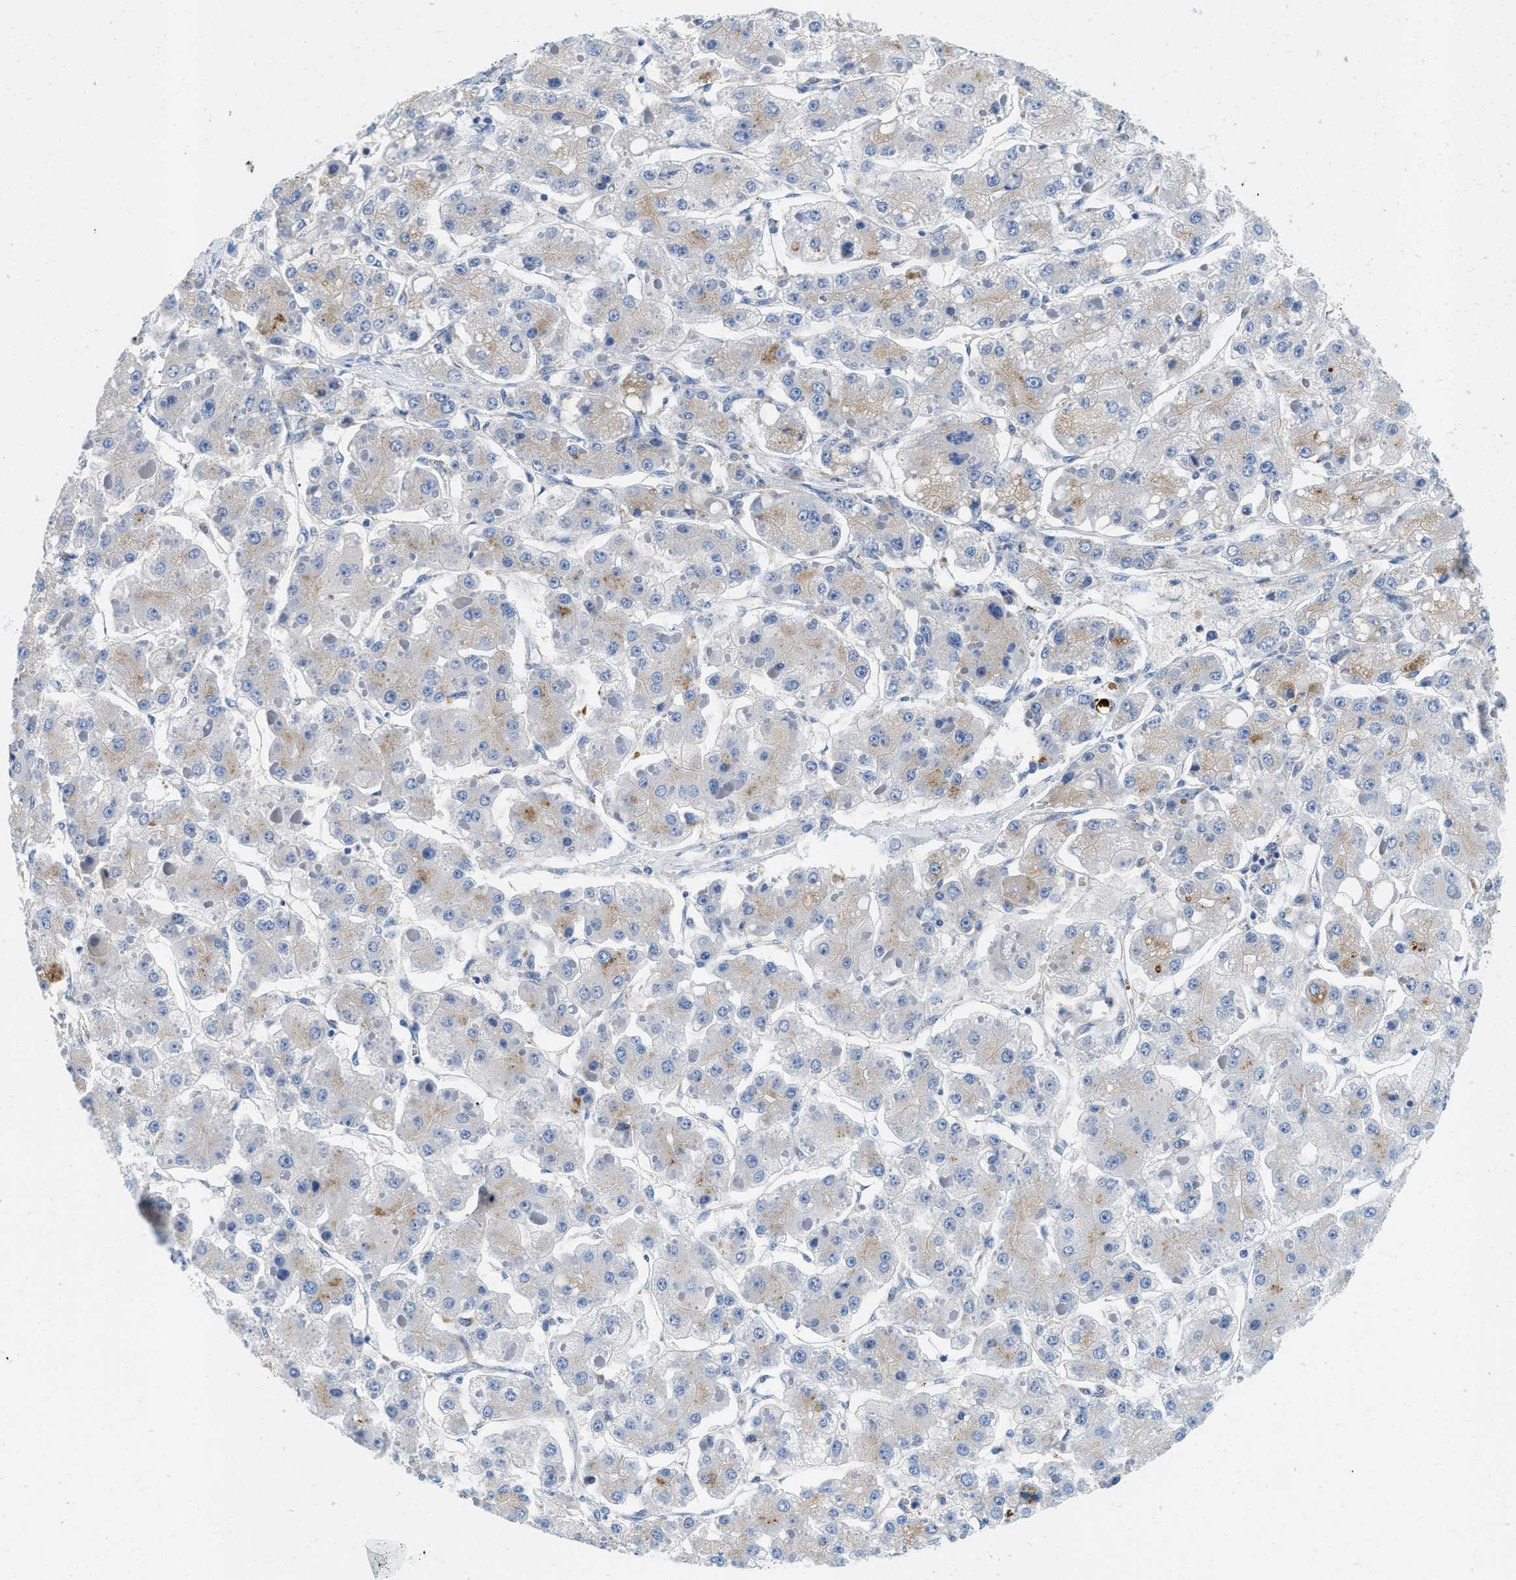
{"staining": {"intensity": "moderate", "quantity": "<25%", "location": "cytoplasmic/membranous"}, "tissue": "liver cancer", "cell_type": "Tumor cells", "image_type": "cancer", "snomed": [{"axis": "morphology", "description": "Carcinoma, Hepatocellular, NOS"}, {"axis": "topography", "description": "Liver"}], "caption": "Liver cancer tissue shows moderate cytoplasmic/membranous positivity in about <25% of tumor cells, visualized by immunohistochemistry.", "gene": "TSPAN3", "patient": {"sex": "female", "age": 73}}